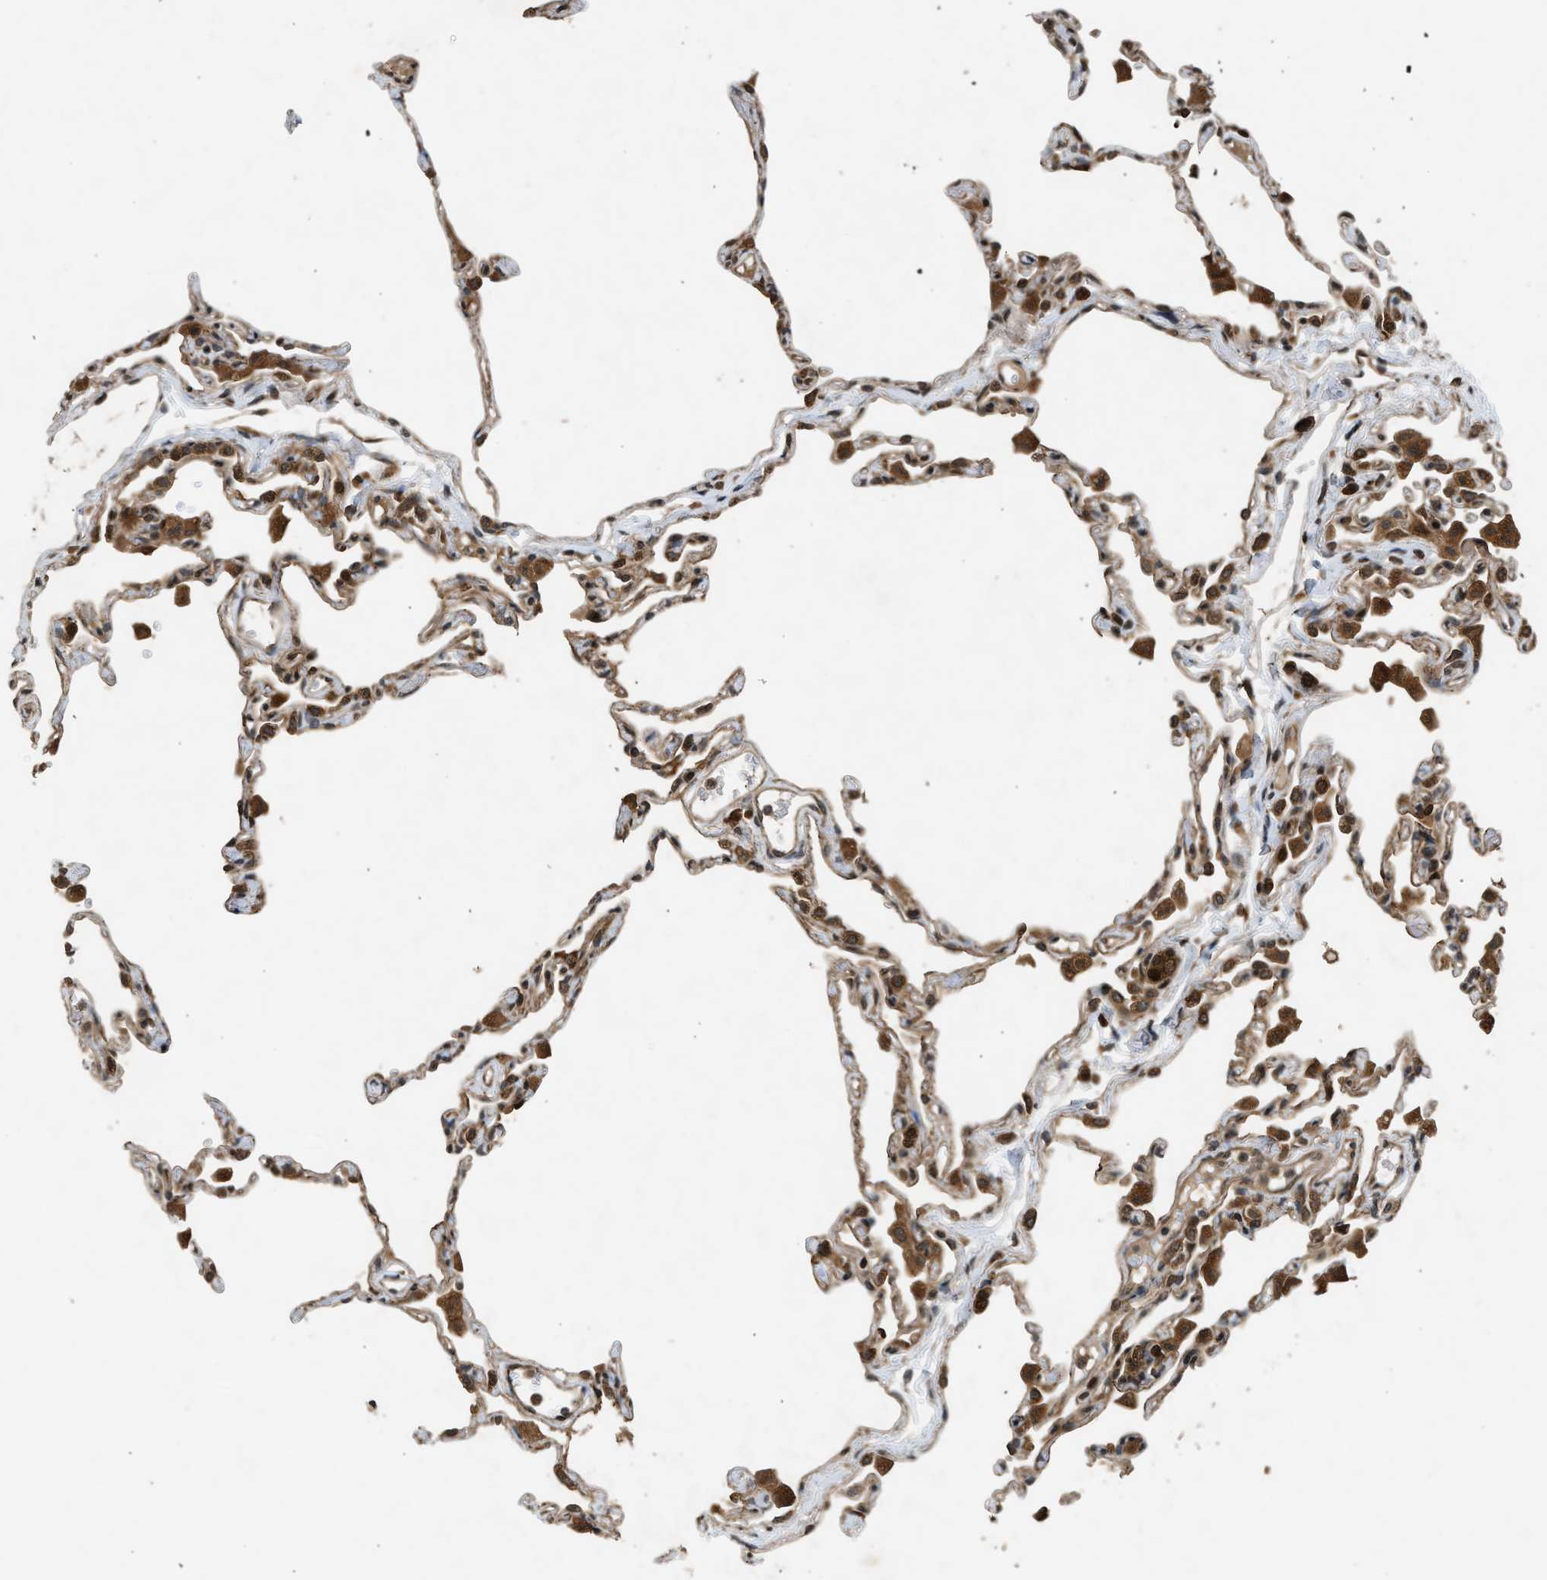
{"staining": {"intensity": "strong", "quantity": "25%-75%", "location": "cytoplasmic/membranous,nuclear"}, "tissue": "lung", "cell_type": "Alveolar cells", "image_type": "normal", "snomed": [{"axis": "morphology", "description": "Normal tissue, NOS"}, {"axis": "topography", "description": "Lung"}], "caption": "IHC (DAB) staining of unremarkable human lung reveals strong cytoplasmic/membranous,nuclear protein staining in approximately 25%-75% of alveolar cells.", "gene": "TXNL1", "patient": {"sex": "female", "age": 49}}